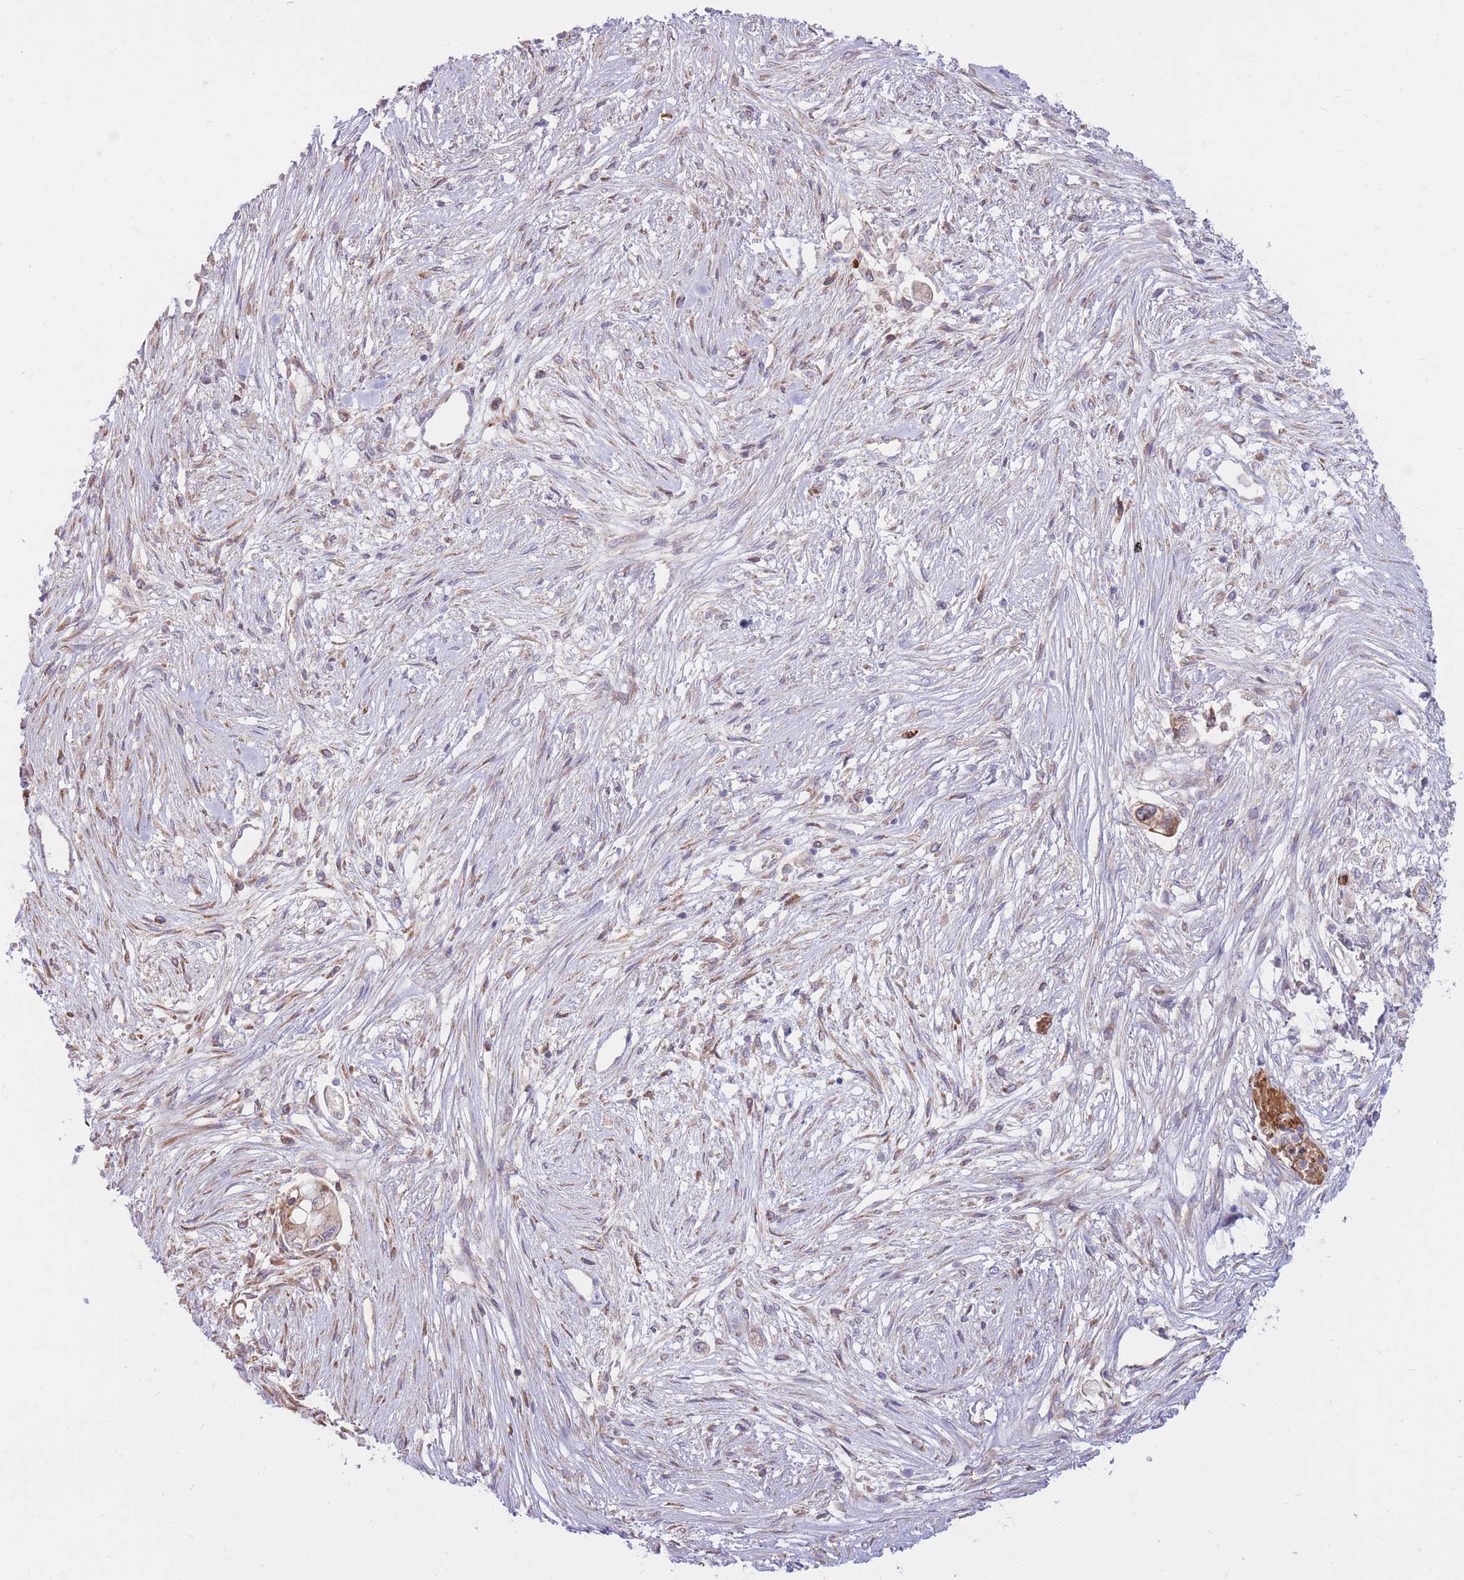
{"staining": {"intensity": "weak", "quantity": "25%-75%", "location": "cytoplasmic/membranous"}, "tissue": "pancreatic cancer", "cell_type": "Tumor cells", "image_type": "cancer", "snomed": [{"axis": "morphology", "description": "Adenocarcinoma, NOS"}, {"axis": "topography", "description": "Pancreas"}], "caption": "Pancreatic cancer (adenocarcinoma) tissue shows weak cytoplasmic/membranous expression in about 25%-75% of tumor cells", "gene": "ATP10D", "patient": {"sex": "female", "age": 69}}